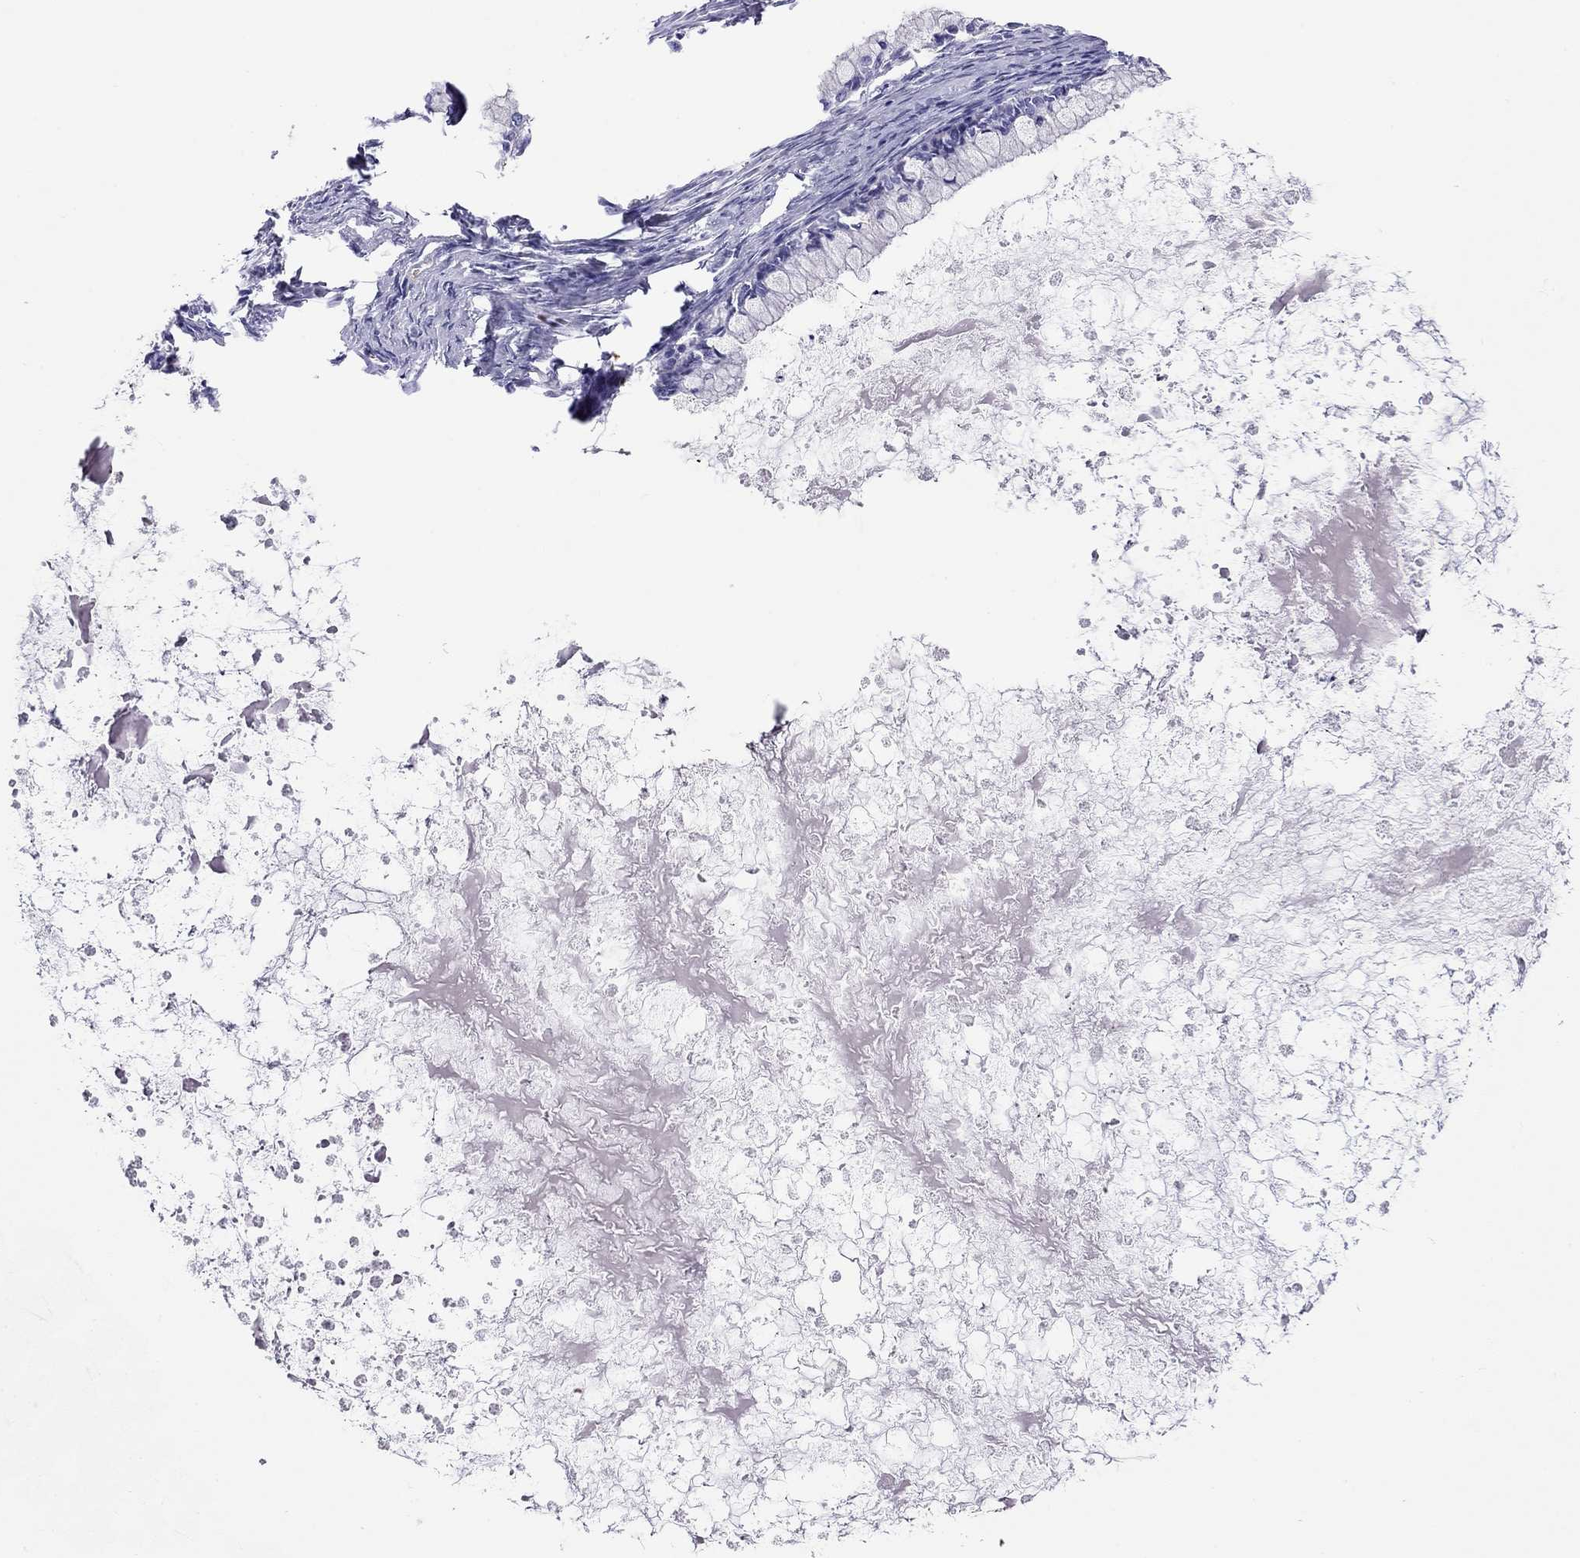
{"staining": {"intensity": "negative", "quantity": "none", "location": "none"}, "tissue": "ovarian cancer", "cell_type": "Tumor cells", "image_type": "cancer", "snomed": [{"axis": "morphology", "description": "Cystadenocarcinoma, mucinous, NOS"}, {"axis": "topography", "description": "Ovary"}], "caption": "Tumor cells are negative for protein expression in human mucinous cystadenocarcinoma (ovarian).", "gene": "PTPRN", "patient": {"sex": "female", "age": 67}}